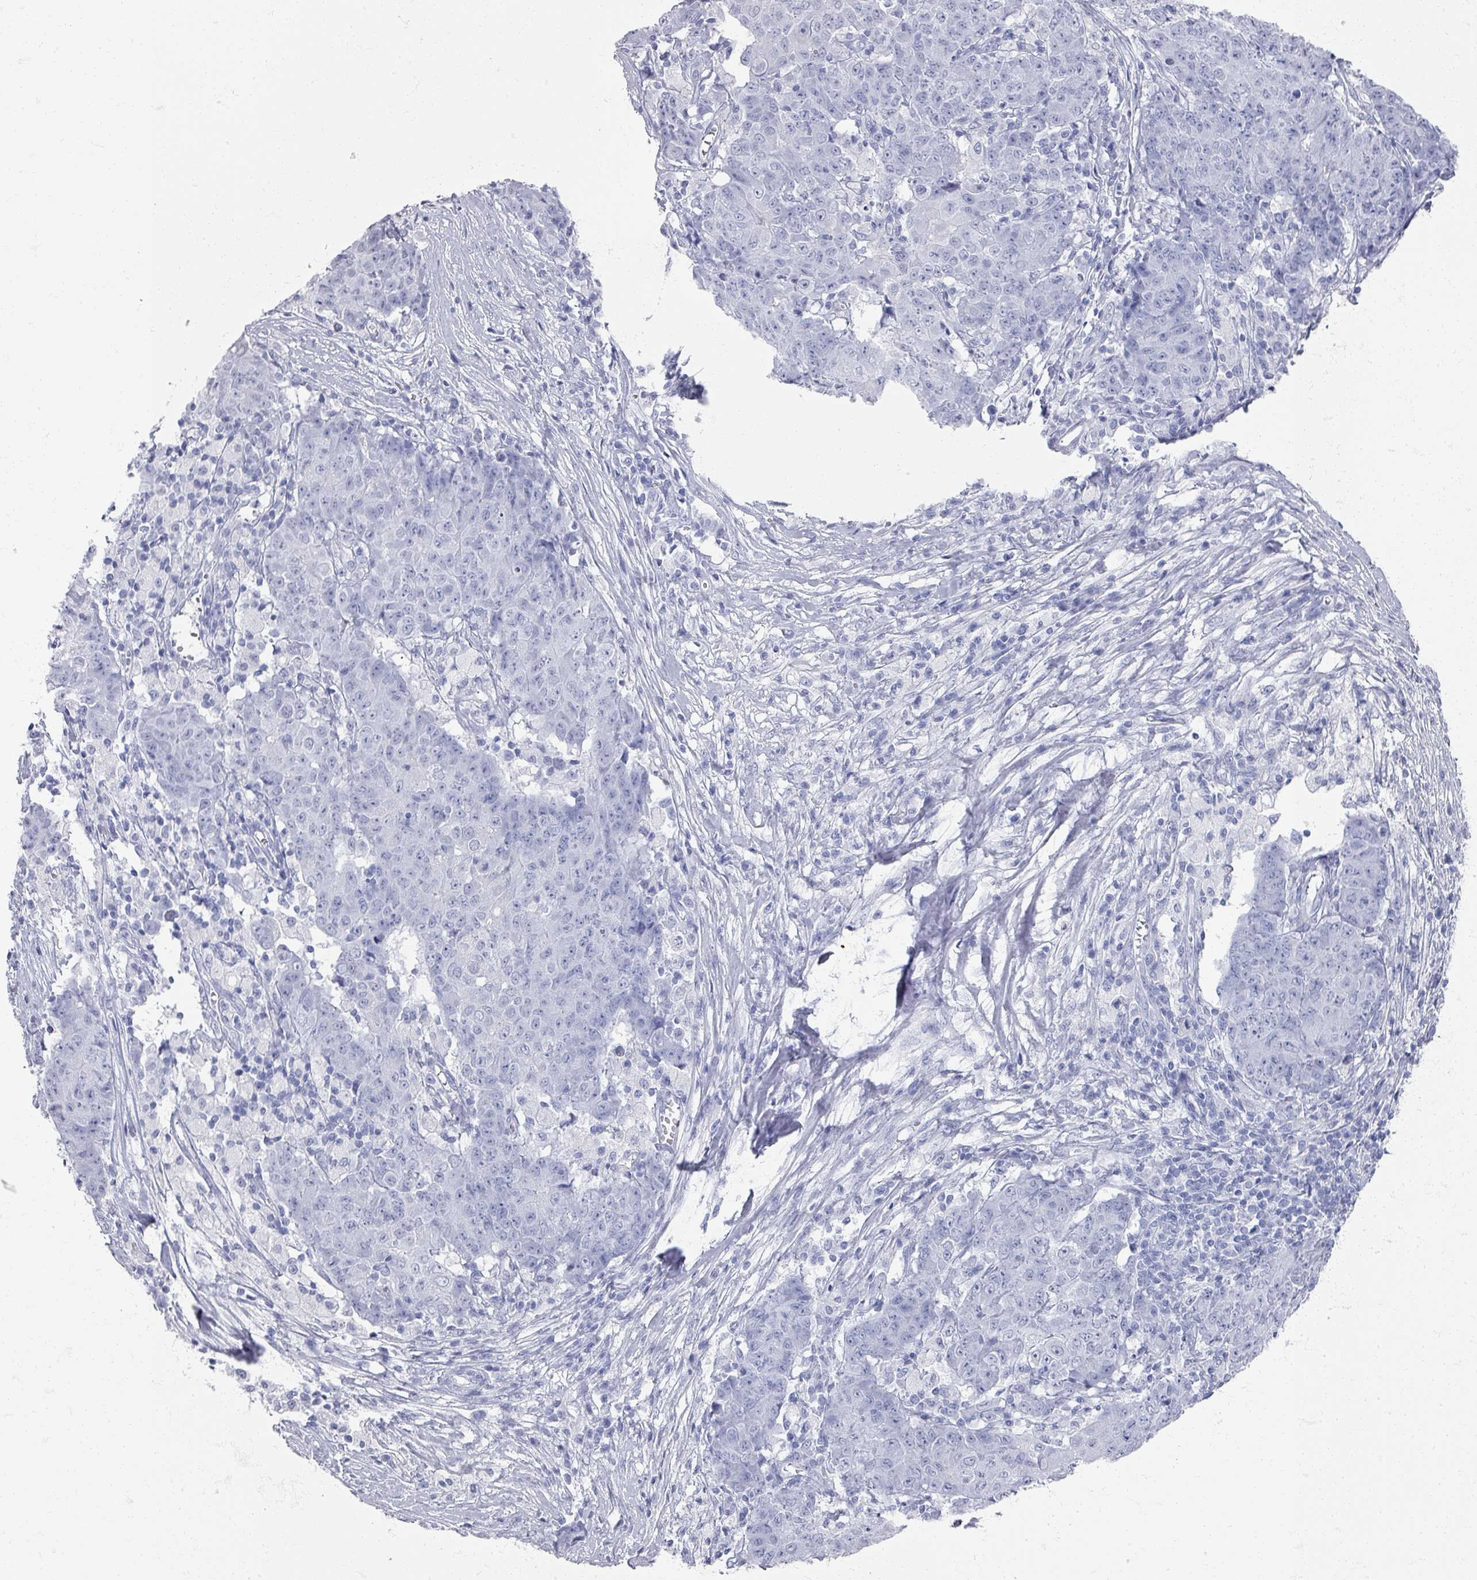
{"staining": {"intensity": "negative", "quantity": "none", "location": "none"}, "tissue": "ovarian cancer", "cell_type": "Tumor cells", "image_type": "cancer", "snomed": [{"axis": "morphology", "description": "Carcinoma, endometroid"}, {"axis": "topography", "description": "Ovary"}], "caption": "Immunohistochemistry (IHC) image of endometroid carcinoma (ovarian) stained for a protein (brown), which displays no expression in tumor cells.", "gene": "OMG", "patient": {"sex": "female", "age": 42}}